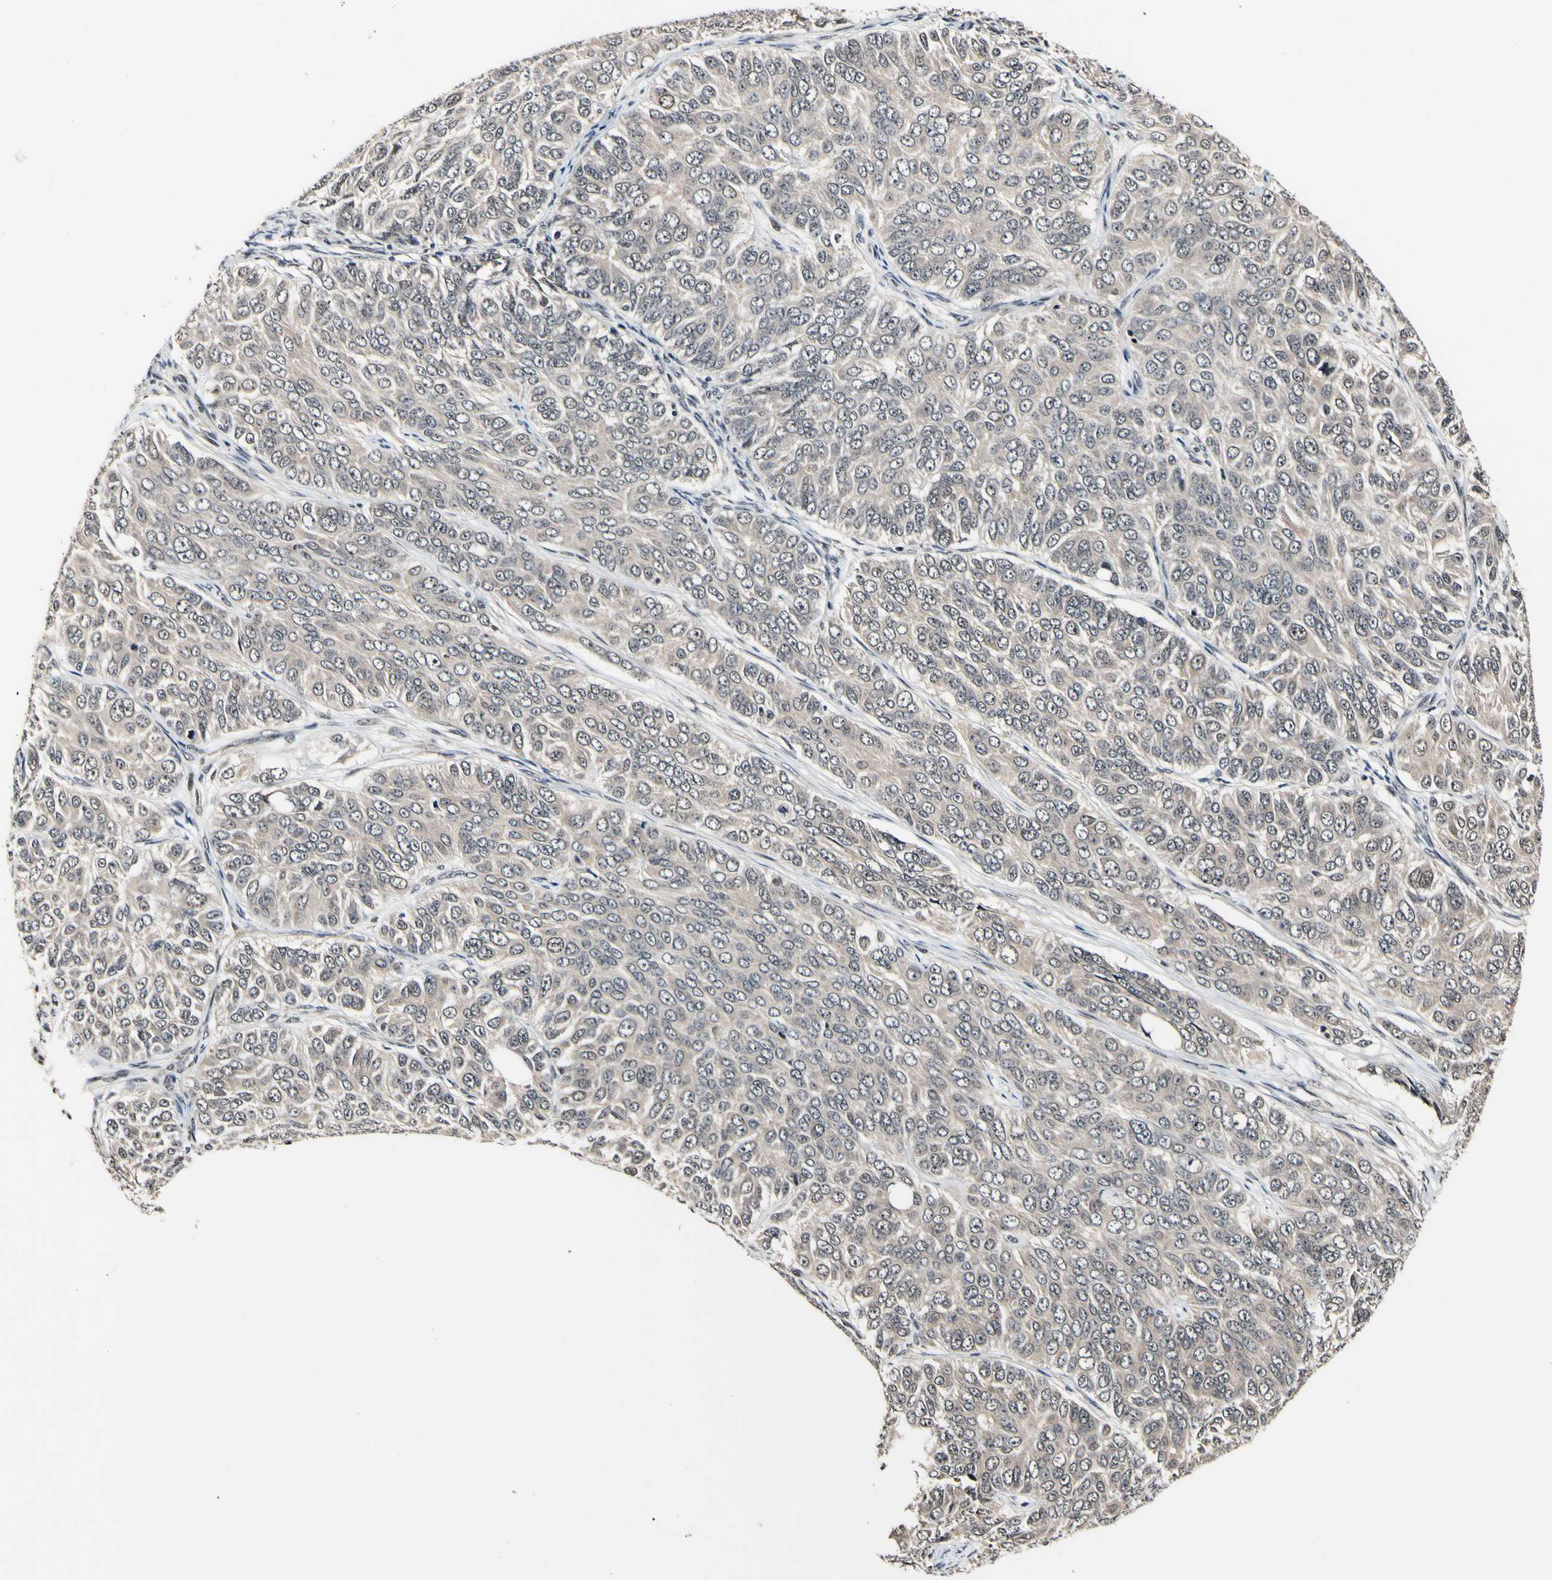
{"staining": {"intensity": "weak", "quantity": ">75%", "location": "cytoplasmic/membranous"}, "tissue": "ovarian cancer", "cell_type": "Tumor cells", "image_type": "cancer", "snomed": [{"axis": "morphology", "description": "Carcinoma, endometroid"}, {"axis": "topography", "description": "Ovary"}], "caption": "Protein expression analysis of human ovarian cancer (endometroid carcinoma) reveals weak cytoplasmic/membranous staining in approximately >75% of tumor cells.", "gene": "PSMD10", "patient": {"sex": "female", "age": 51}}